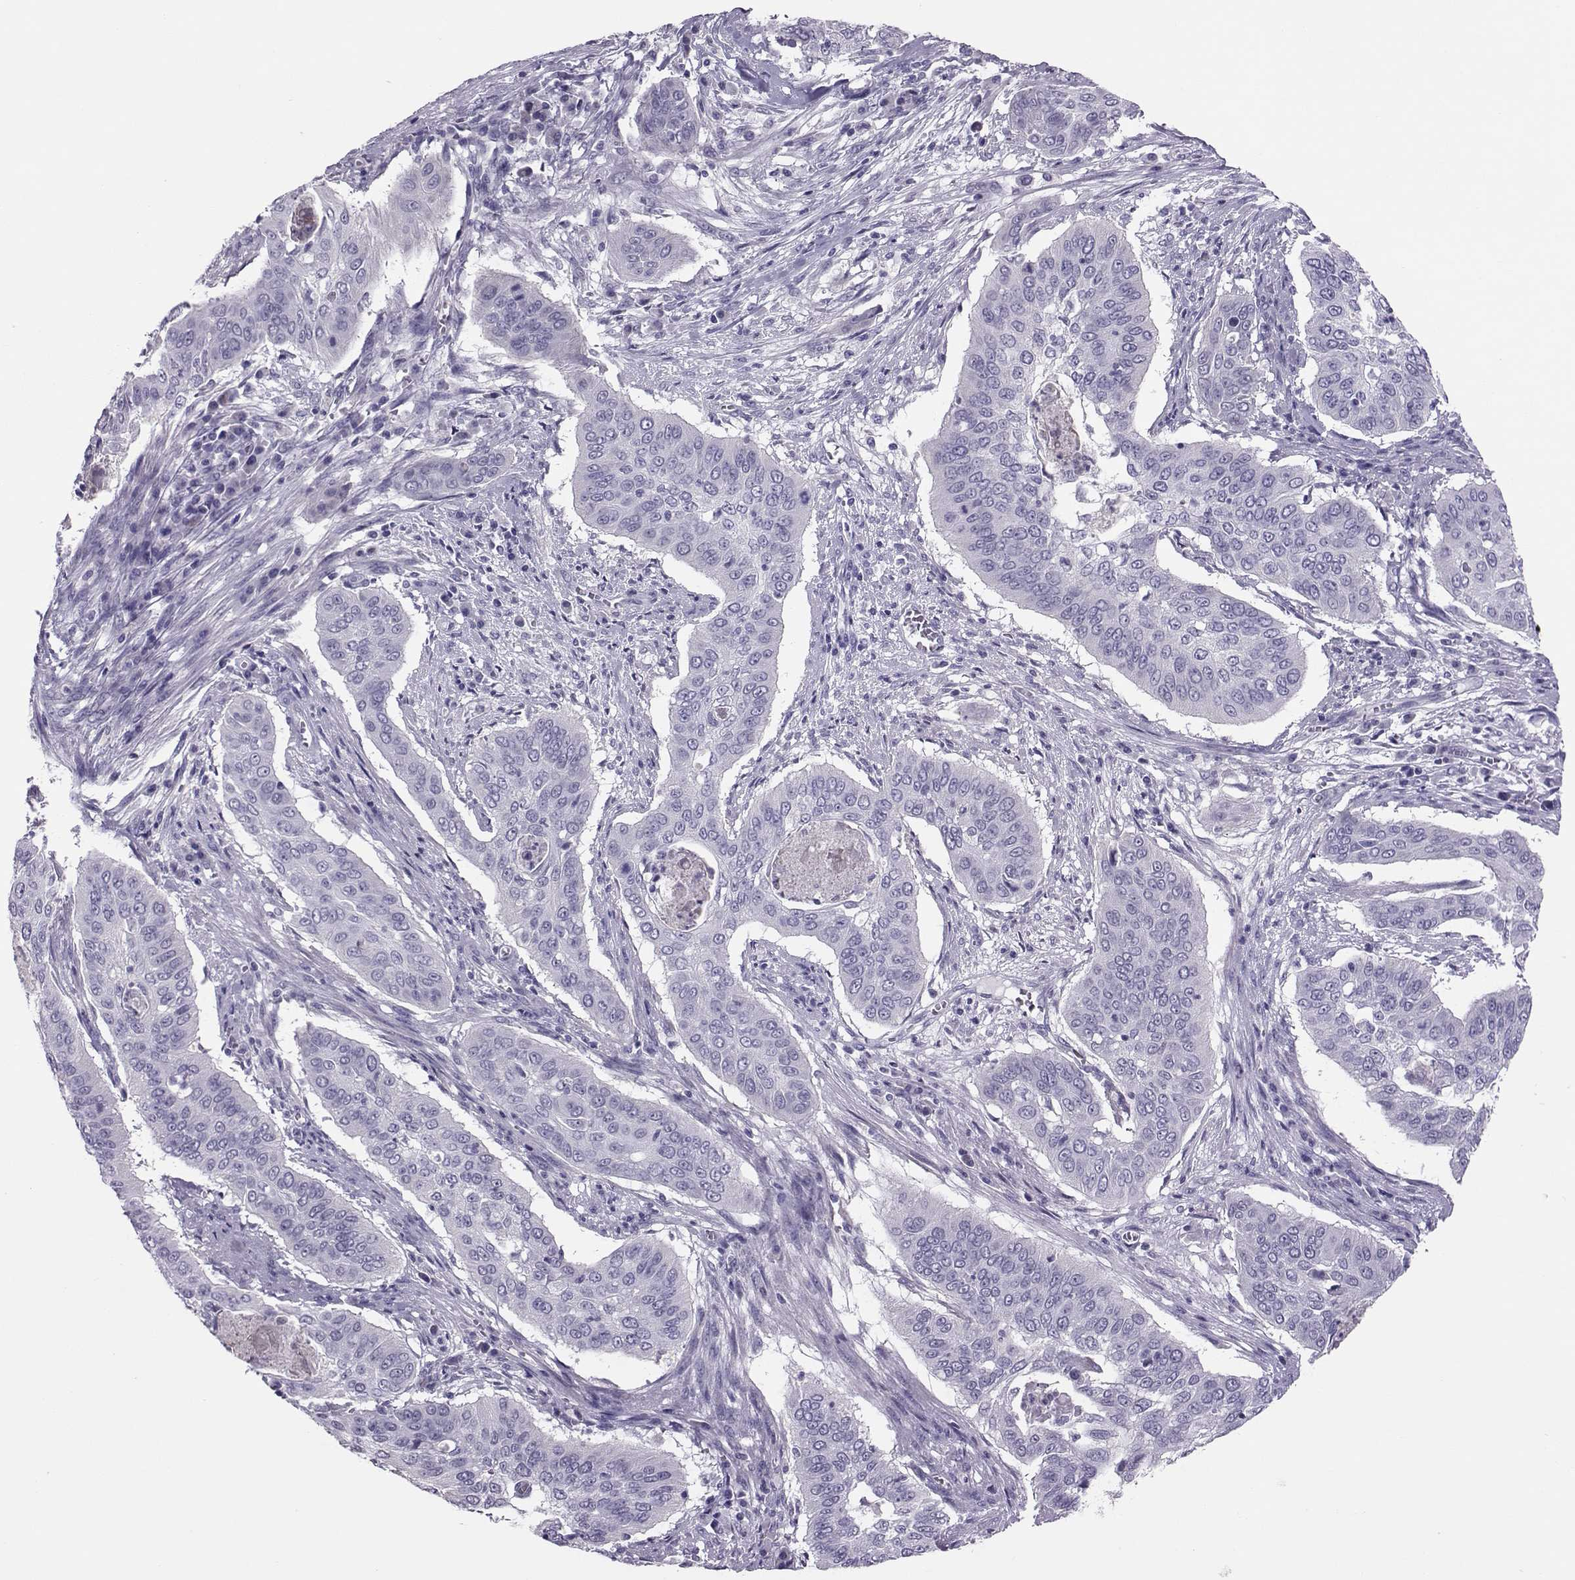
{"staining": {"intensity": "negative", "quantity": "none", "location": "none"}, "tissue": "cervical cancer", "cell_type": "Tumor cells", "image_type": "cancer", "snomed": [{"axis": "morphology", "description": "Squamous cell carcinoma, NOS"}, {"axis": "topography", "description": "Cervix"}], "caption": "High magnification brightfield microscopy of cervical cancer (squamous cell carcinoma) stained with DAB (brown) and counterstained with hematoxylin (blue): tumor cells show no significant positivity.", "gene": "DNAAF1", "patient": {"sex": "female", "age": 39}}